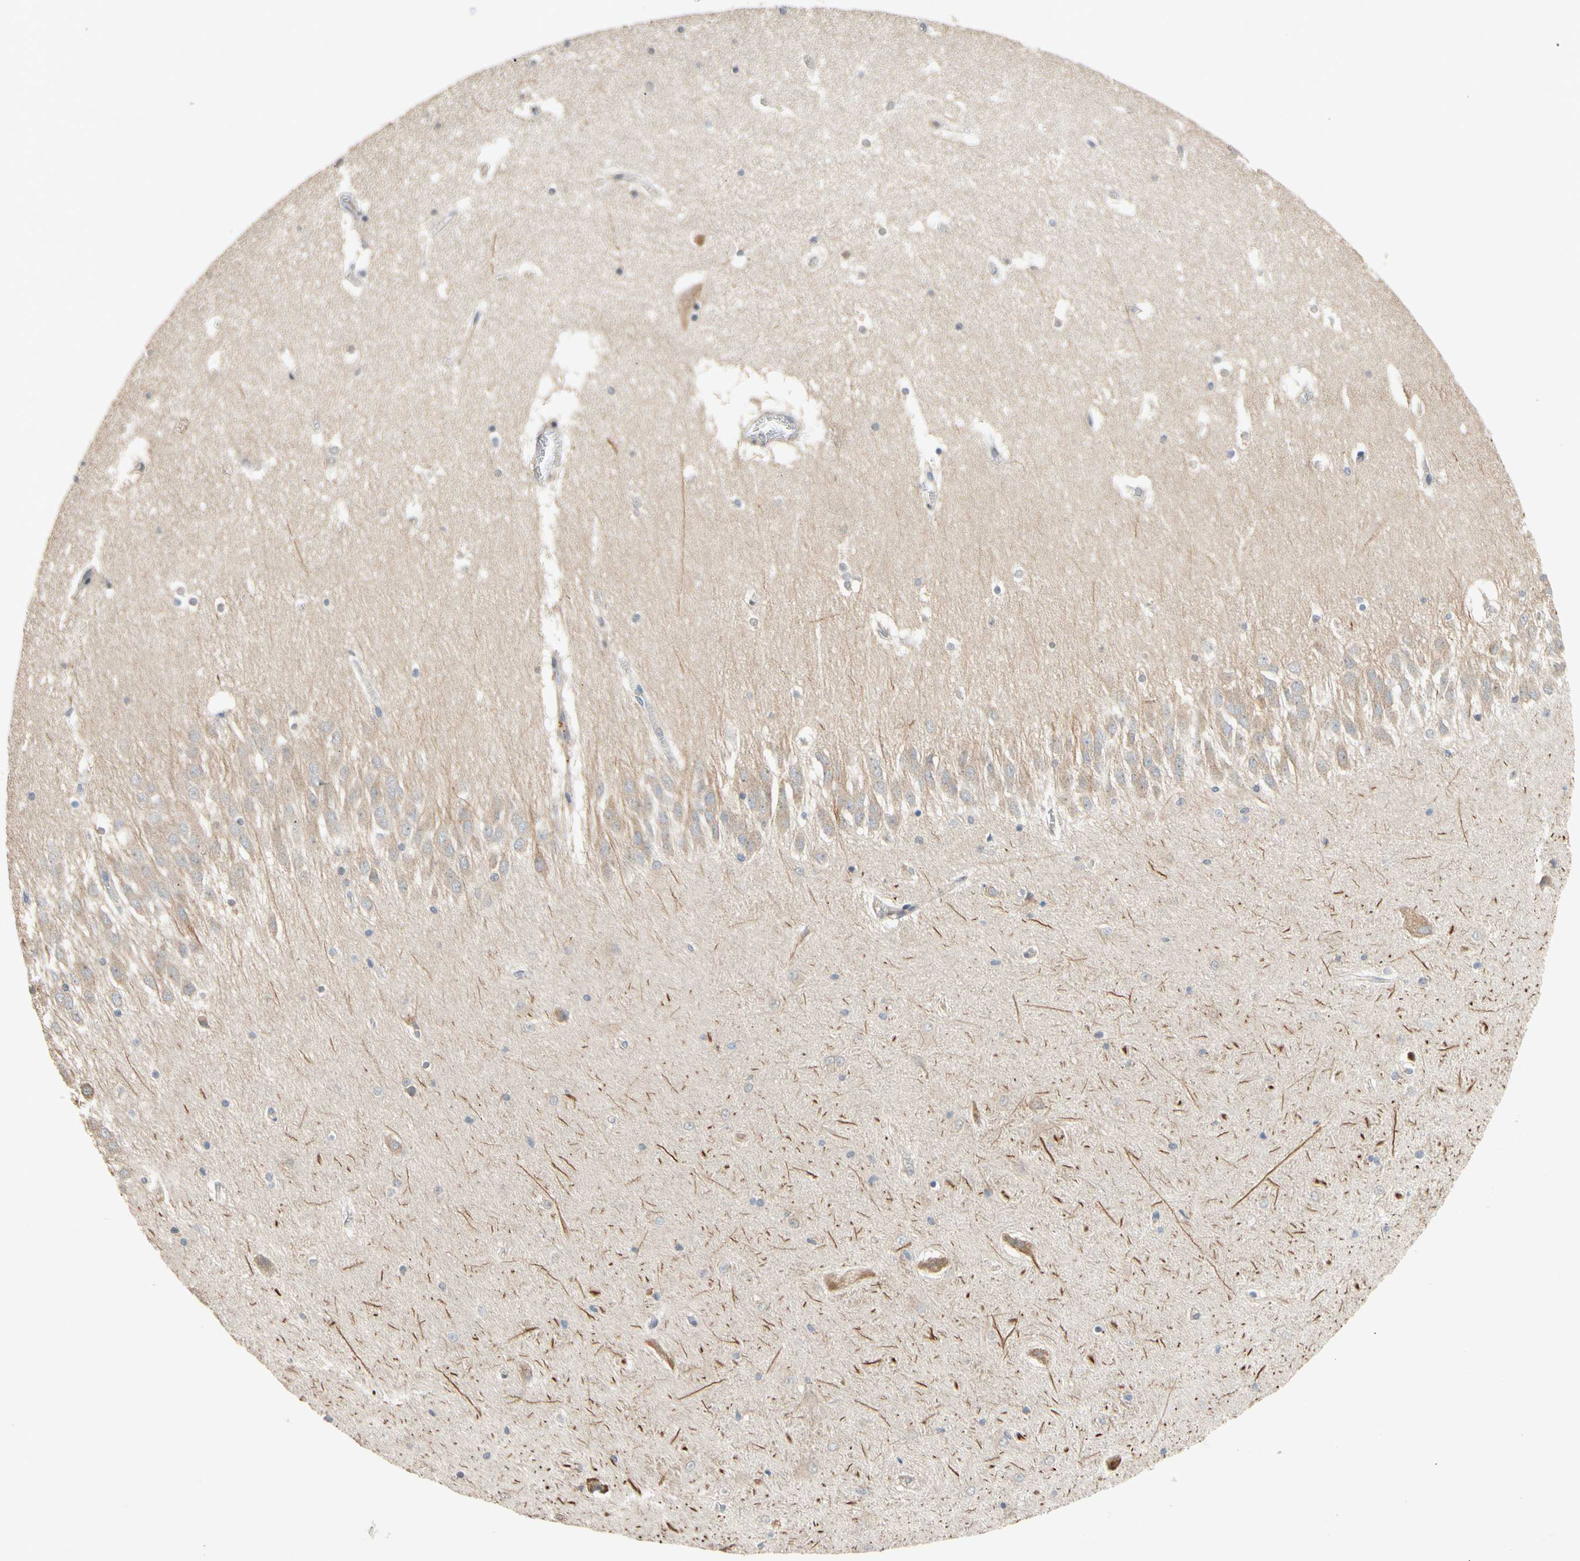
{"staining": {"intensity": "weak", "quantity": "<25%", "location": "cytoplasmic/membranous"}, "tissue": "hippocampus", "cell_type": "Glial cells", "image_type": "normal", "snomed": [{"axis": "morphology", "description": "Normal tissue, NOS"}, {"axis": "topography", "description": "Hippocampus"}], "caption": "This histopathology image is of normal hippocampus stained with immunohistochemistry to label a protein in brown with the nuclei are counter-stained blue. There is no expression in glial cells.", "gene": "ANKHD1", "patient": {"sex": "male", "age": 45}}